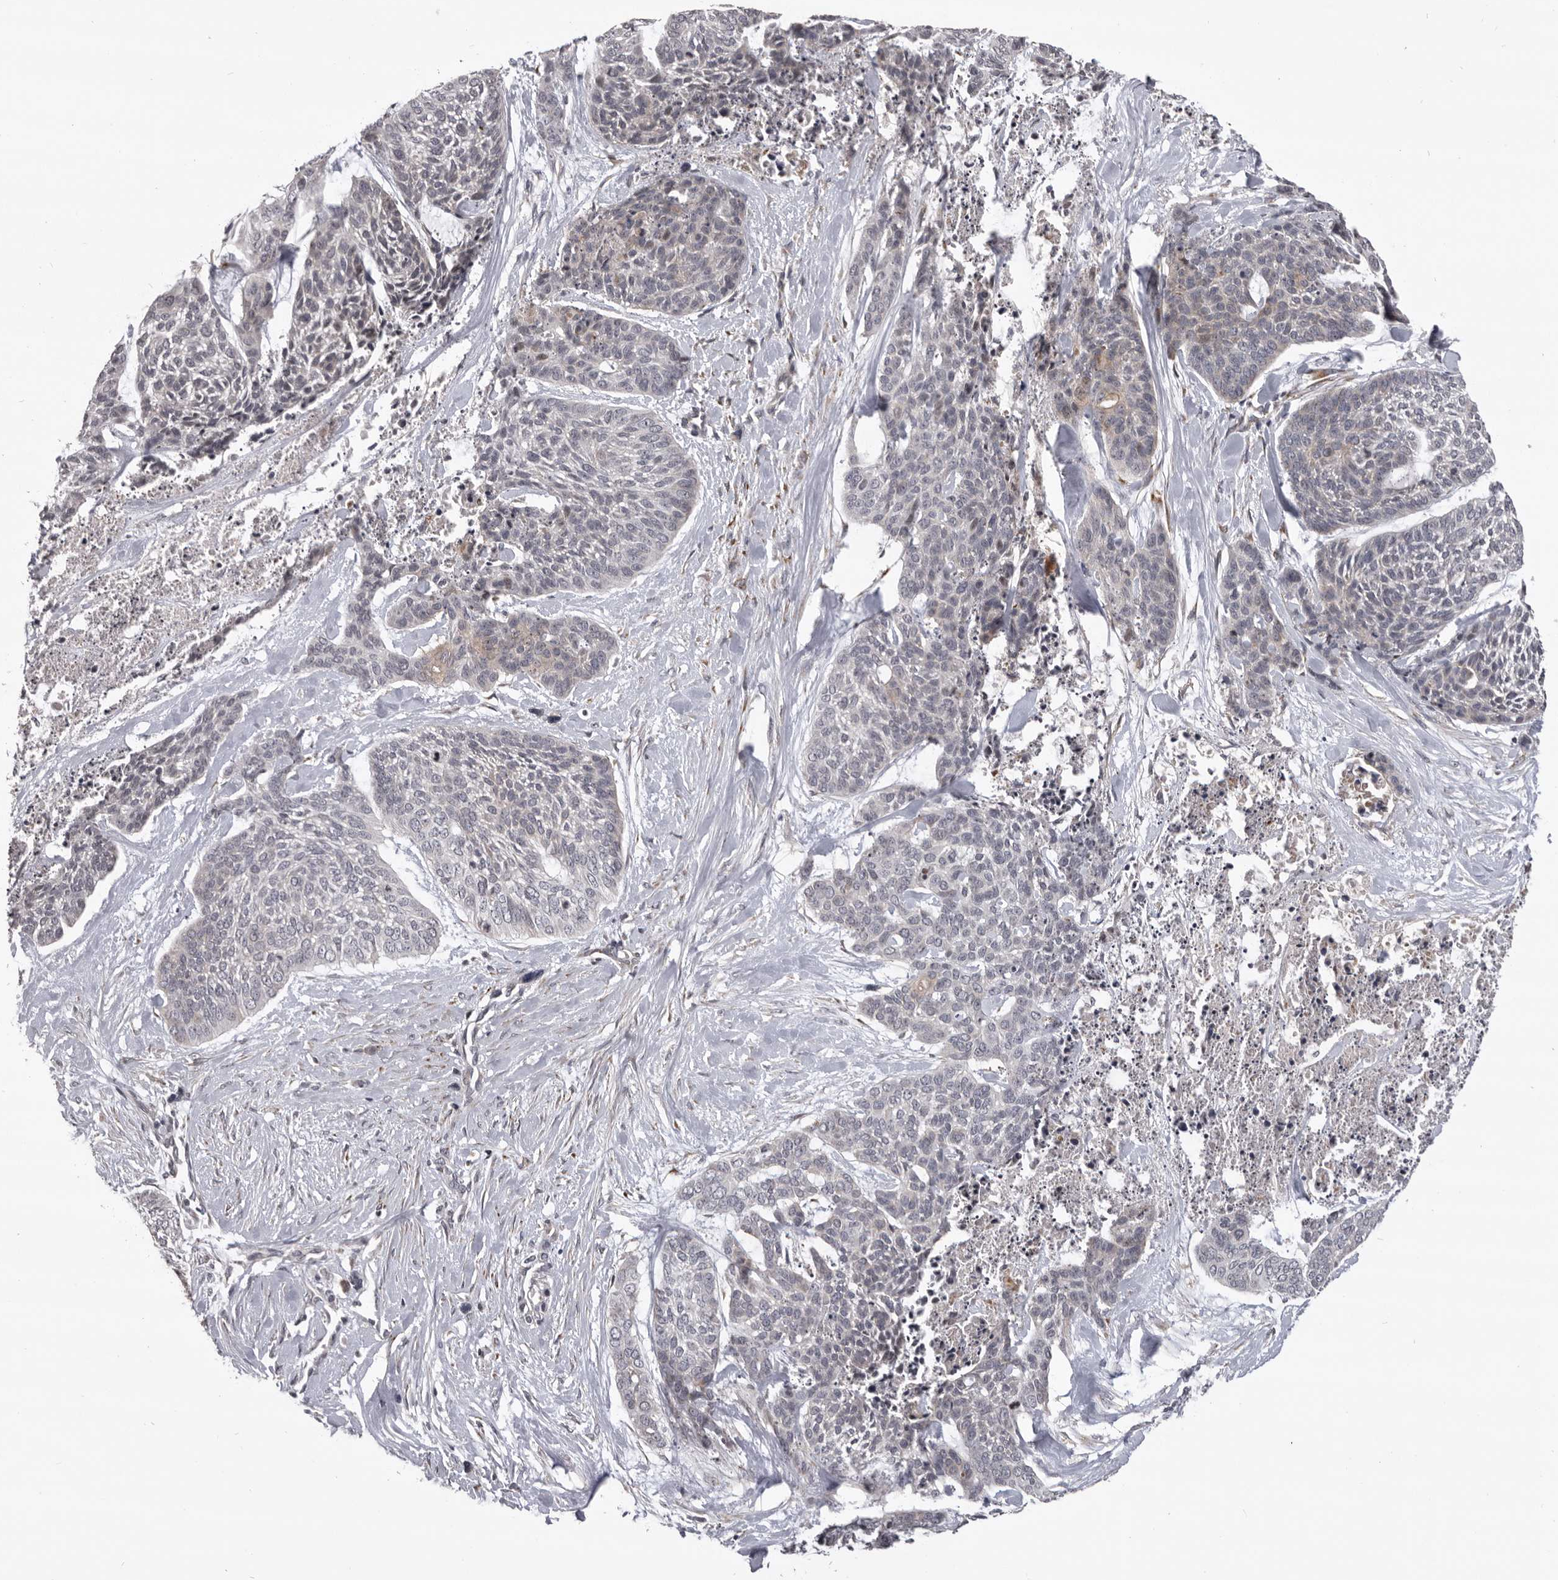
{"staining": {"intensity": "negative", "quantity": "none", "location": "none"}, "tissue": "skin cancer", "cell_type": "Tumor cells", "image_type": "cancer", "snomed": [{"axis": "morphology", "description": "Basal cell carcinoma"}, {"axis": "topography", "description": "Skin"}], "caption": "Skin cancer was stained to show a protein in brown. There is no significant expression in tumor cells.", "gene": "AZIN1", "patient": {"sex": "female", "age": 64}}